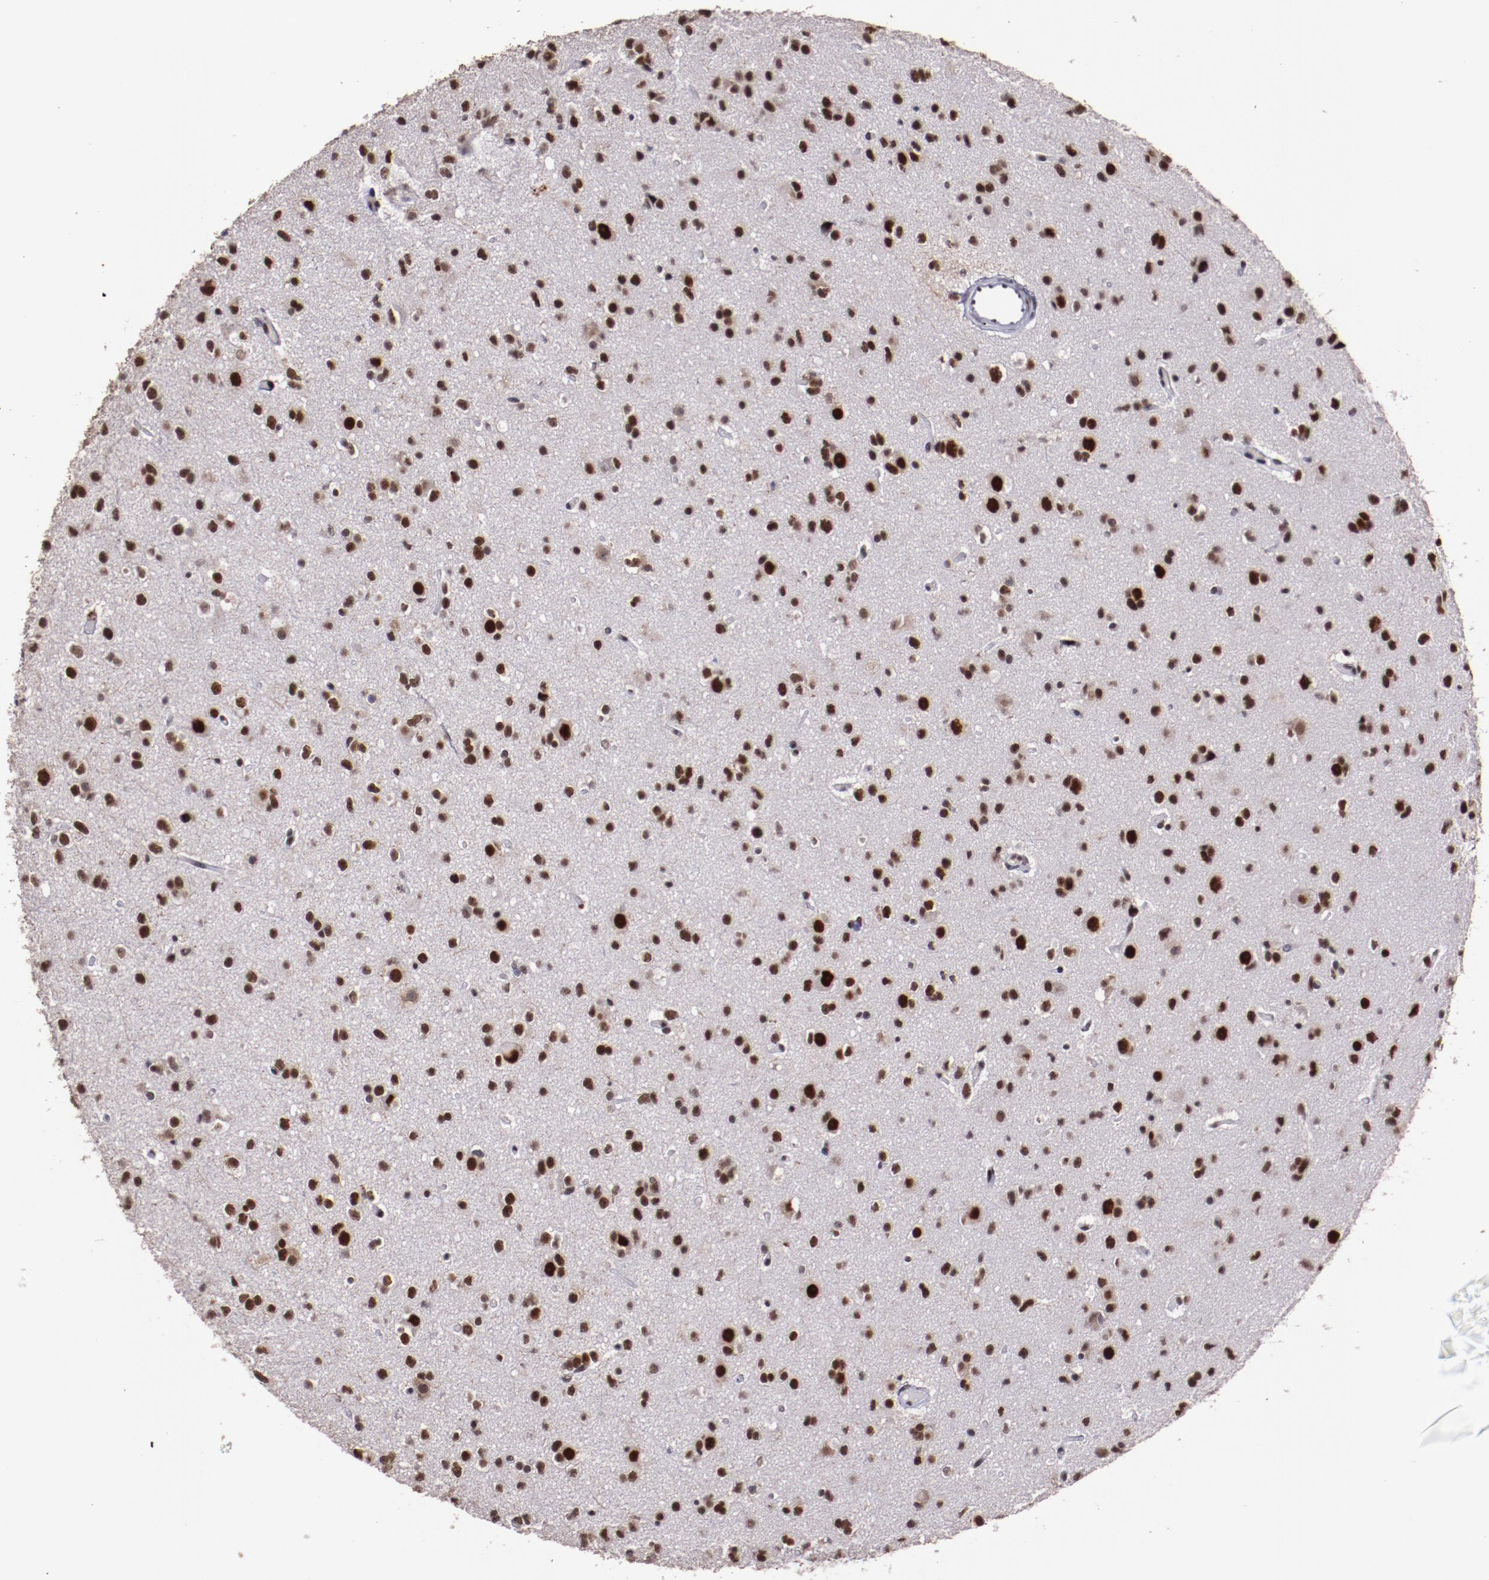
{"staining": {"intensity": "strong", "quantity": ">75%", "location": "nuclear"}, "tissue": "glioma", "cell_type": "Tumor cells", "image_type": "cancer", "snomed": [{"axis": "morphology", "description": "Glioma, malignant, Low grade"}, {"axis": "topography", "description": "Brain"}], "caption": "Tumor cells demonstrate high levels of strong nuclear staining in approximately >75% of cells in human glioma.", "gene": "PPP4R3A", "patient": {"sex": "male", "age": 42}}